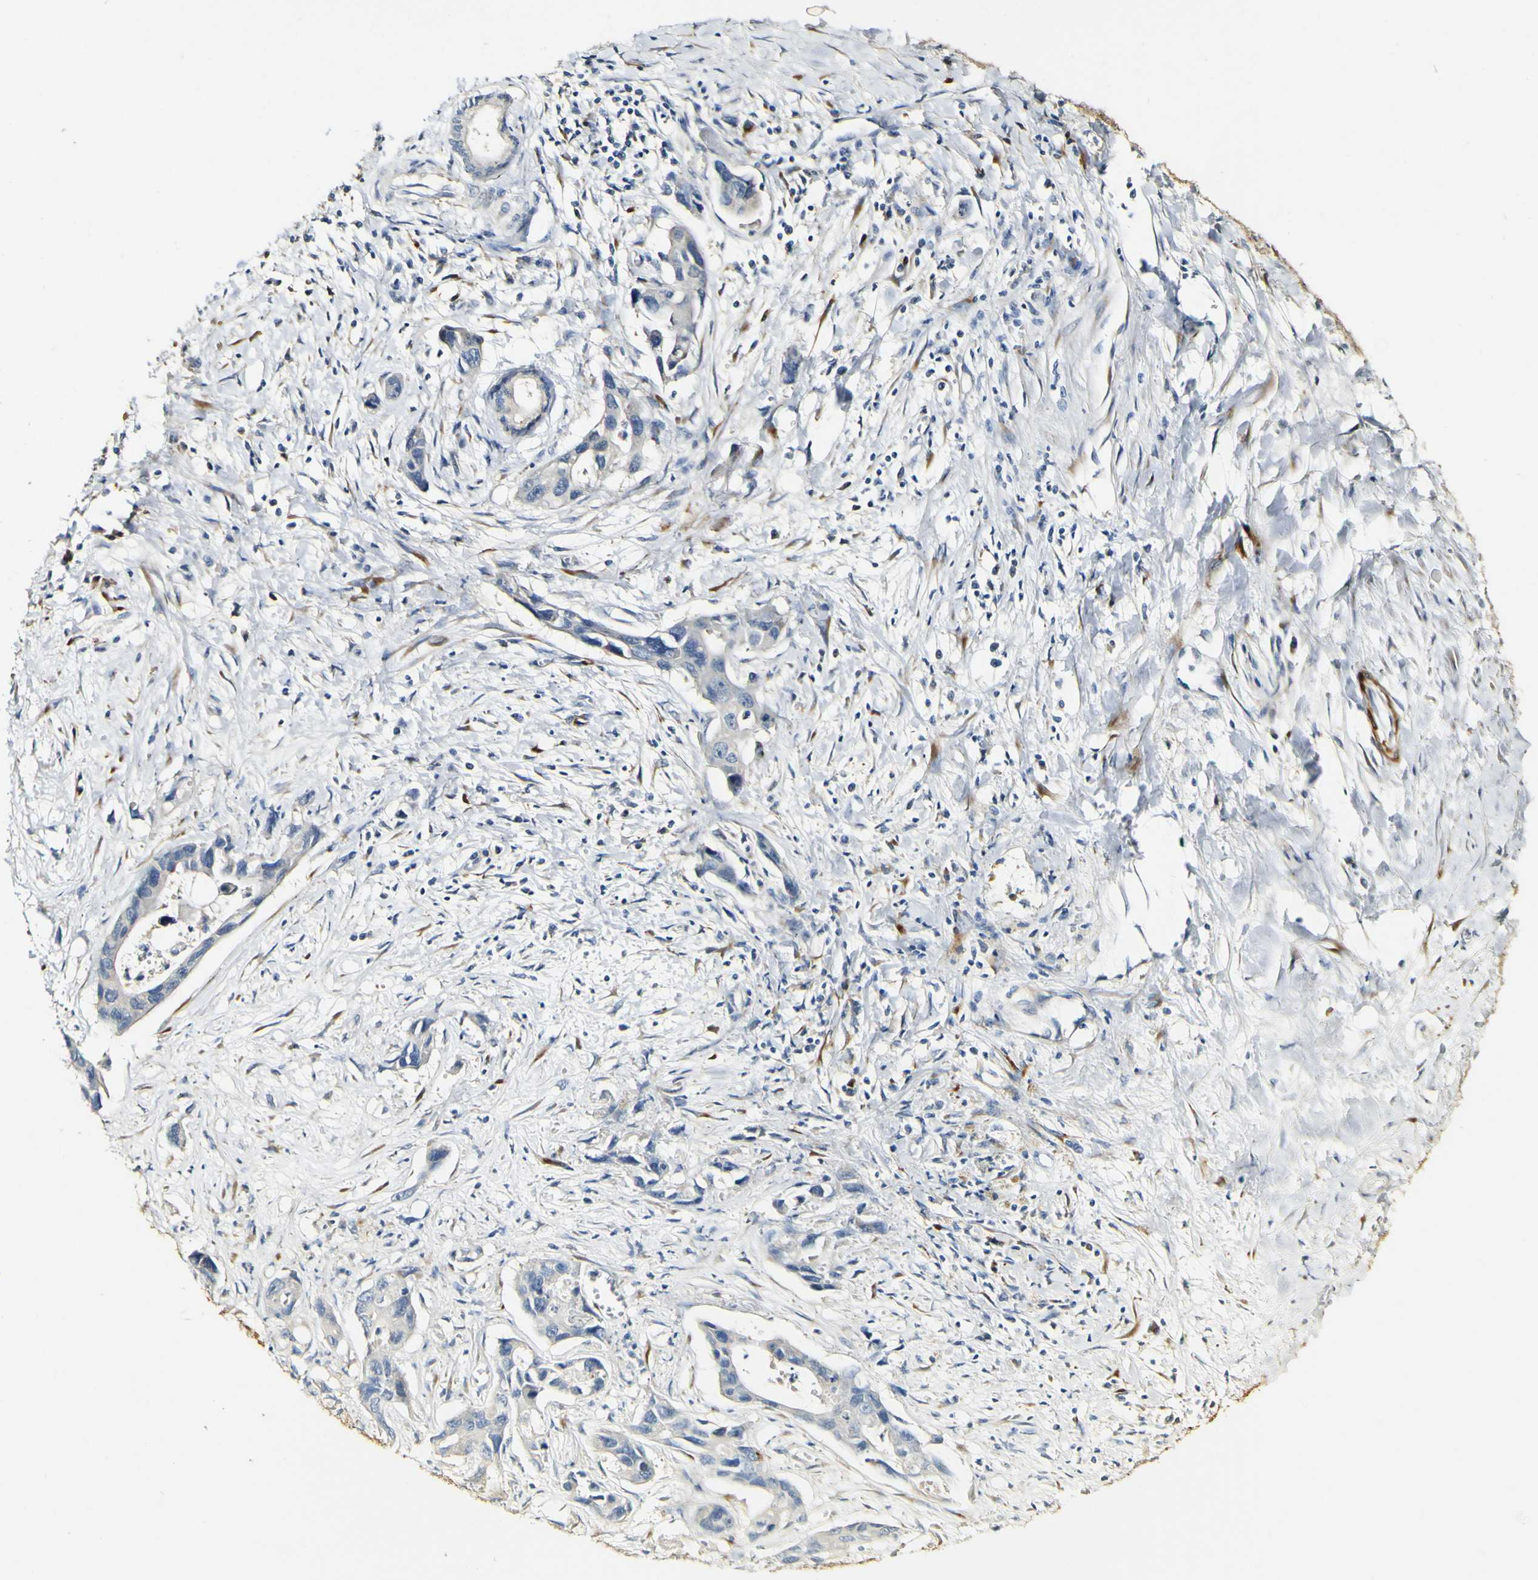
{"staining": {"intensity": "negative", "quantity": "none", "location": "none"}, "tissue": "liver cancer", "cell_type": "Tumor cells", "image_type": "cancer", "snomed": [{"axis": "morphology", "description": "Cholangiocarcinoma"}, {"axis": "topography", "description": "Liver"}], "caption": "Protein analysis of cholangiocarcinoma (liver) demonstrates no significant positivity in tumor cells.", "gene": "FMO3", "patient": {"sex": "female", "age": 65}}